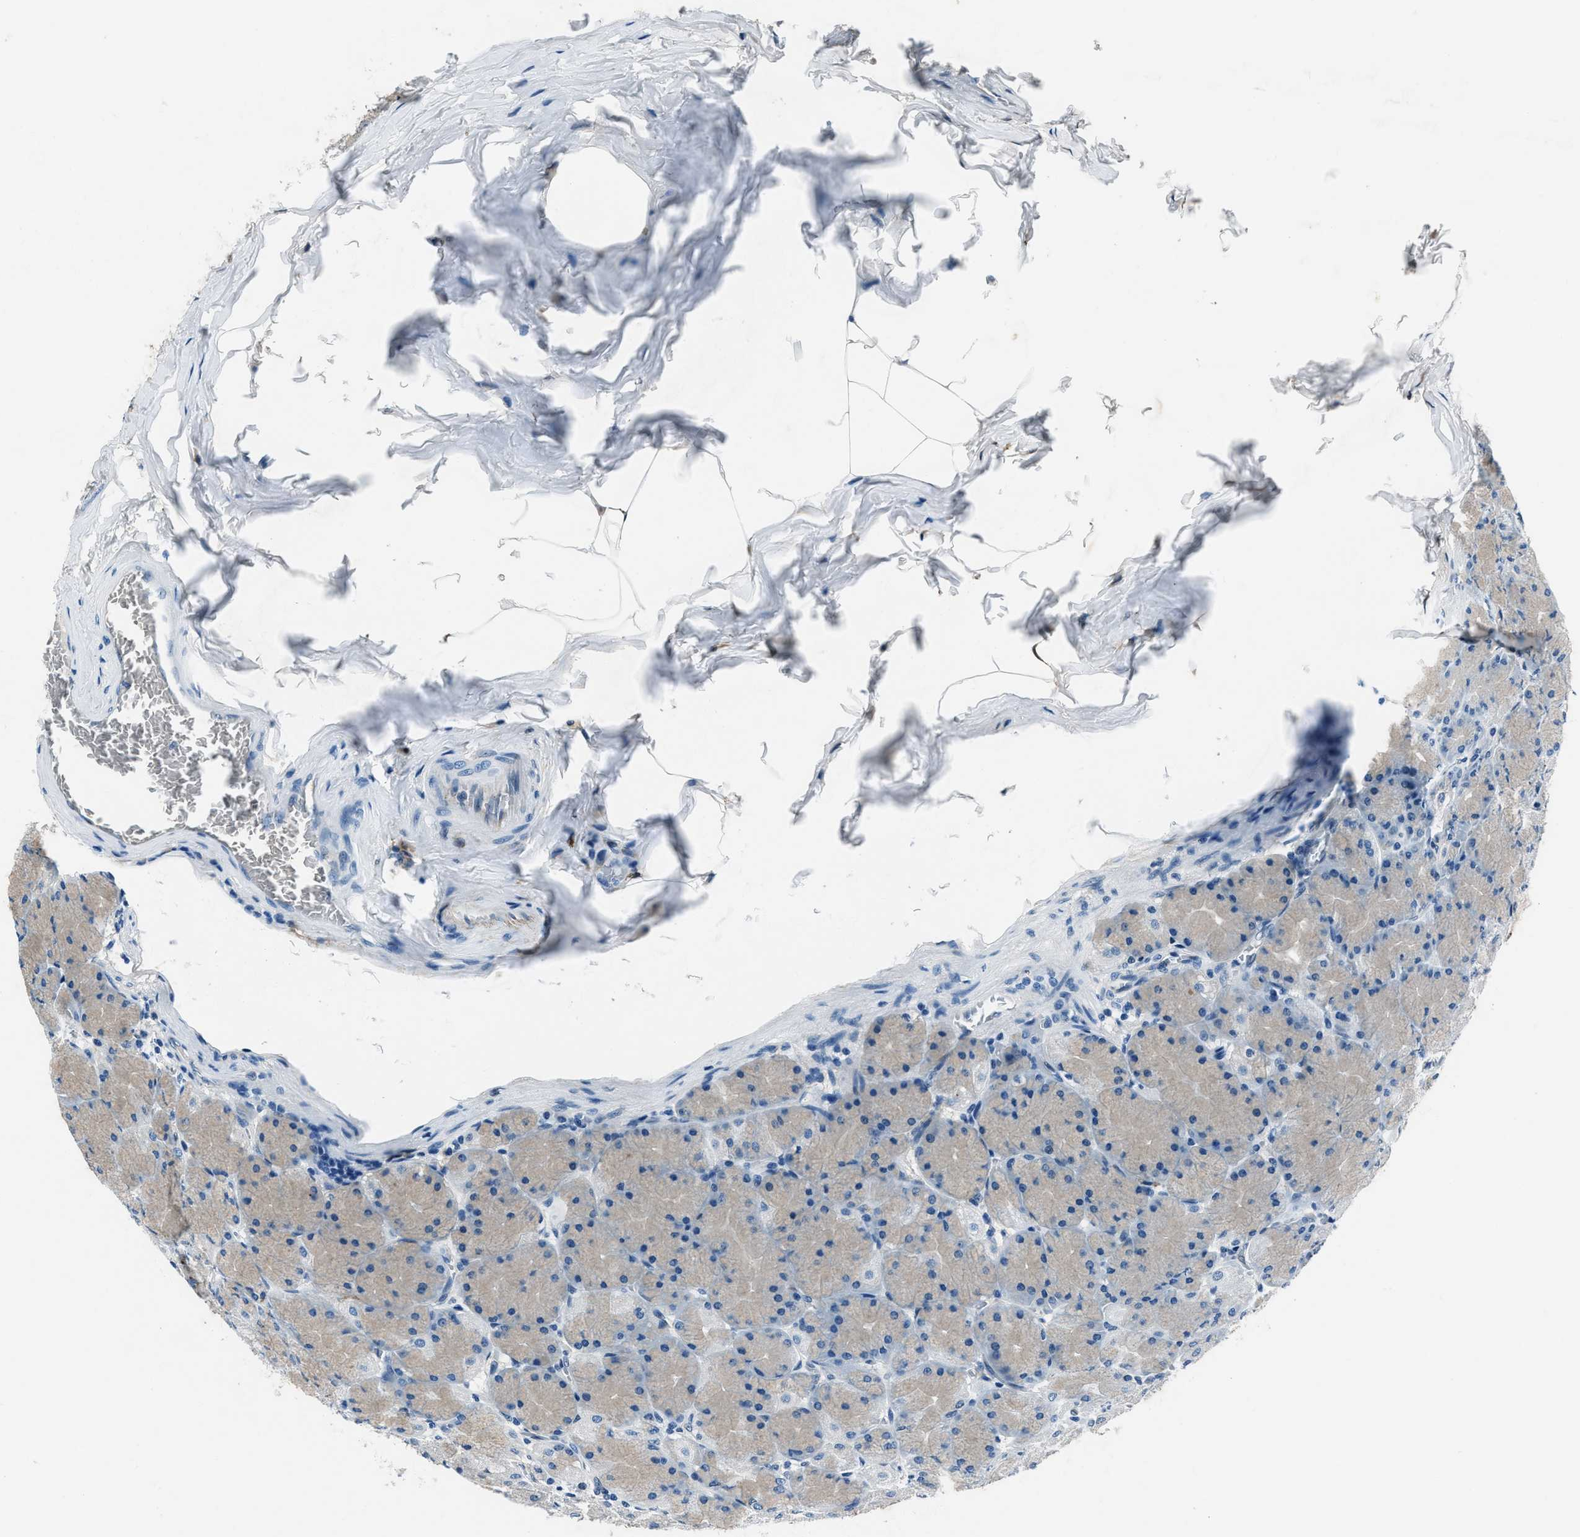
{"staining": {"intensity": "weak", "quantity": "<25%", "location": "cytoplasmic/membranous"}, "tissue": "stomach", "cell_type": "Glandular cells", "image_type": "normal", "snomed": [{"axis": "morphology", "description": "Normal tissue, NOS"}, {"axis": "topography", "description": "Stomach, upper"}], "caption": "An immunohistochemistry image of normal stomach is shown. There is no staining in glandular cells of stomach.", "gene": "PTPDC1", "patient": {"sex": "female", "age": 56}}